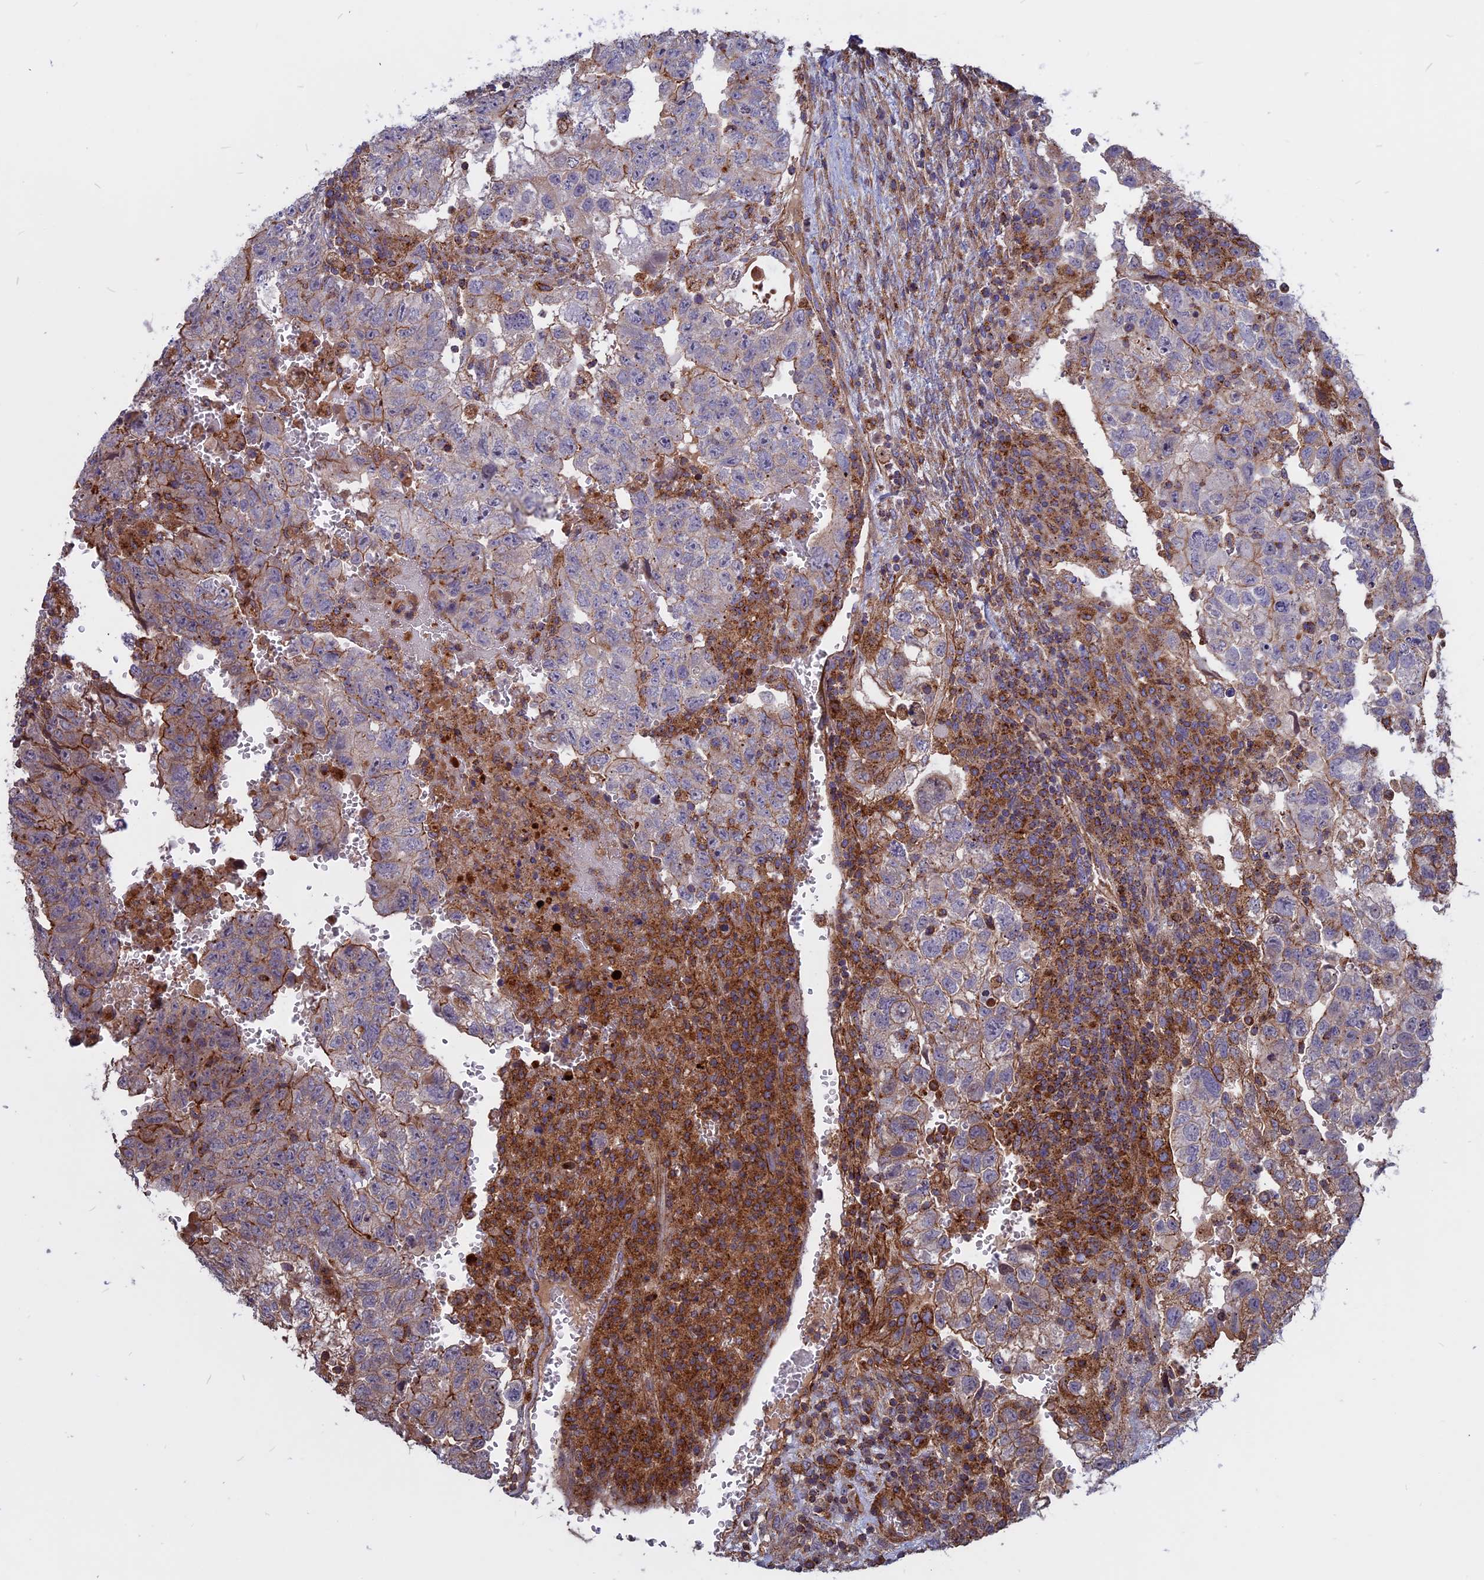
{"staining": {"intensity": "moderate", "quantity": "<25%", "location": "cytoplasmic/membranous"}, "tissue": "testis cancer", "cell_type": "Tumor cells", "image_type": "cancer", "snomed": [{"axis": "morphology", "description": "Carcinoma, Embryonal, NOS"}, {"axis": "topography", "description": "Testis"}], "caption": "A histopathology image of testis cancer (embryonal carcinoma) stained for a protein shows moderate cytoplasmic/membranous brown staining in tumor cells. Nuclei are stained in blue.", "gene": "LYPD5", "patient": {"sex": "male", "age": 36}}